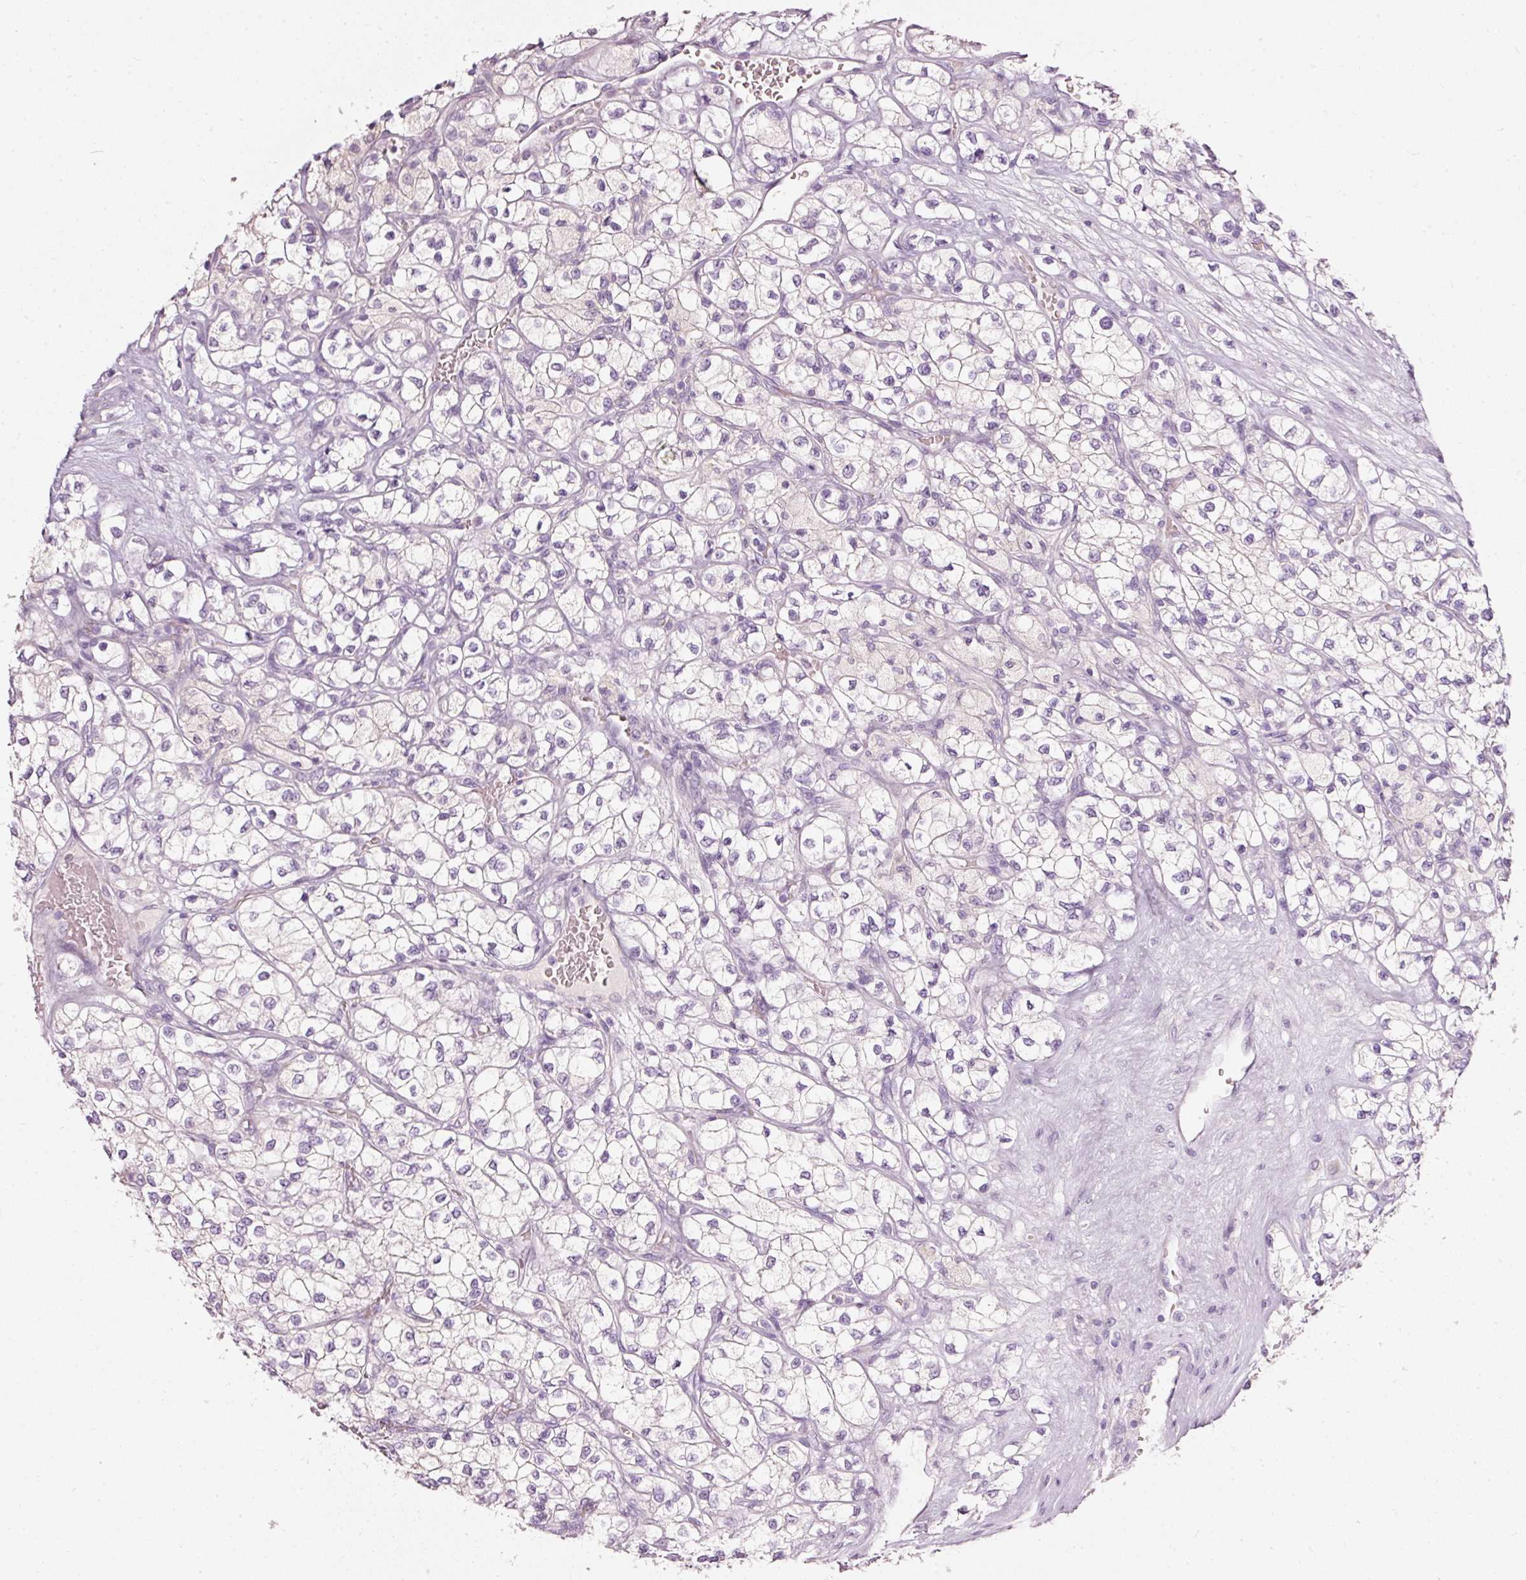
{"staining": {"intensity": "negative", "quantity": "none", "location": "none"}, "tissue": "renal cancer", "cell_type": "Tumor cells", "image_type": "cancer", "snomed": [{"axis": "morphology", "description": "Adenocarcinoma, NOS"}, {"axis": "topography", "description": "Kidney"}], "caption": "Immunohistochemistry (IHC) photomicrograph of renal cancer (adenocarcinoma) stained for a protein (brown), which demonstrates no positivity in tumor cells.", "gene": "PDXDC1", "patient": {"sex": "male", "age": 80}}